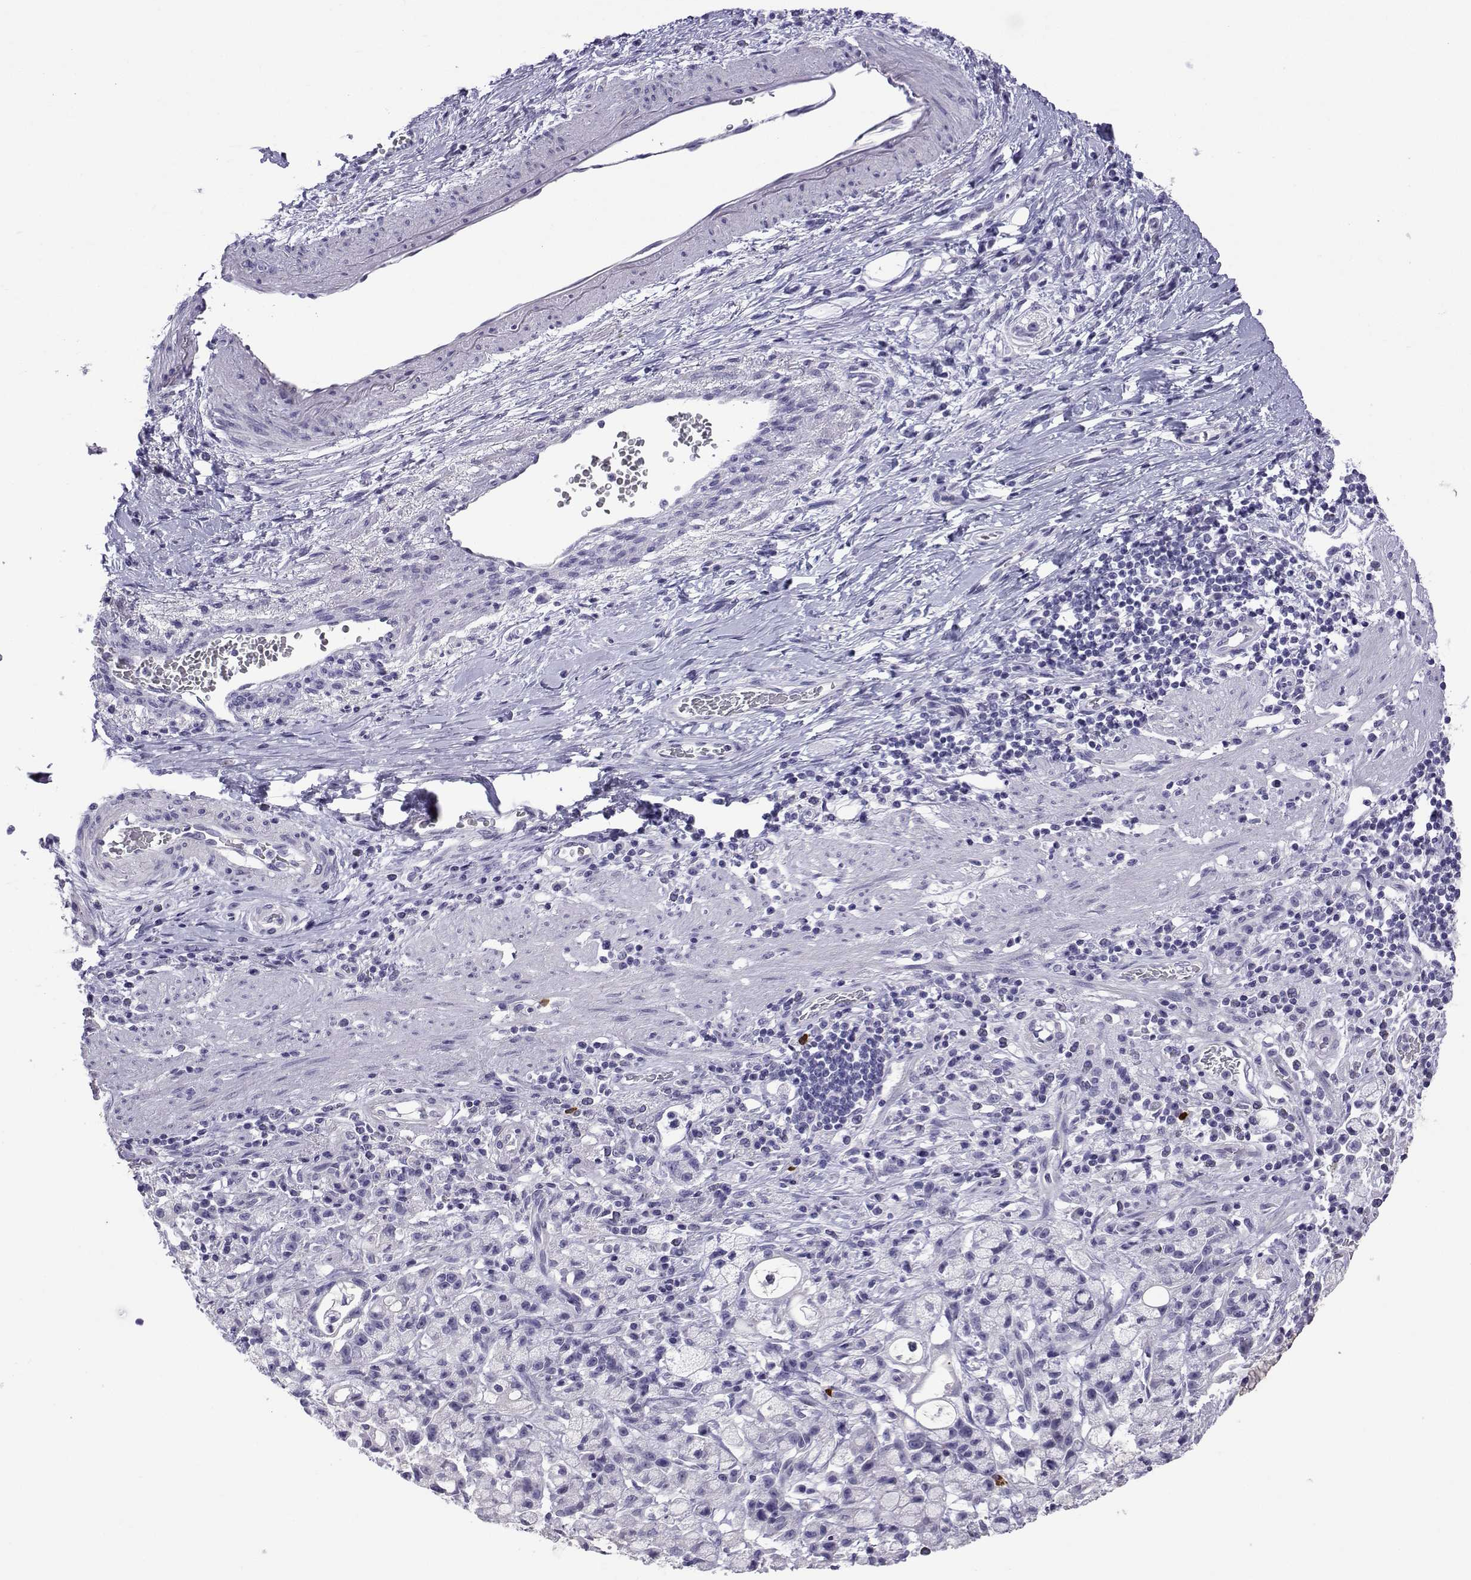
{"staining": {"intensity": "negative", "quantity": "none", "location": "none"}, "tissue": "stomach cancer", "cell_type": "Tumor cells", "image_type": "cancer", "snomed": [{"axis": "morphology", "description": "Adenocarcinoma, NOS"}, {"axis": "topography", "description": "Stomach"}], "caption": "Adenocarcinoma (stomach) stained for a protein using immunohistochemistry (IHC) demonstrates no positivity tumor cells.", "gene": "CFAP70", "patient": {"sex": "male", "age": 58}}